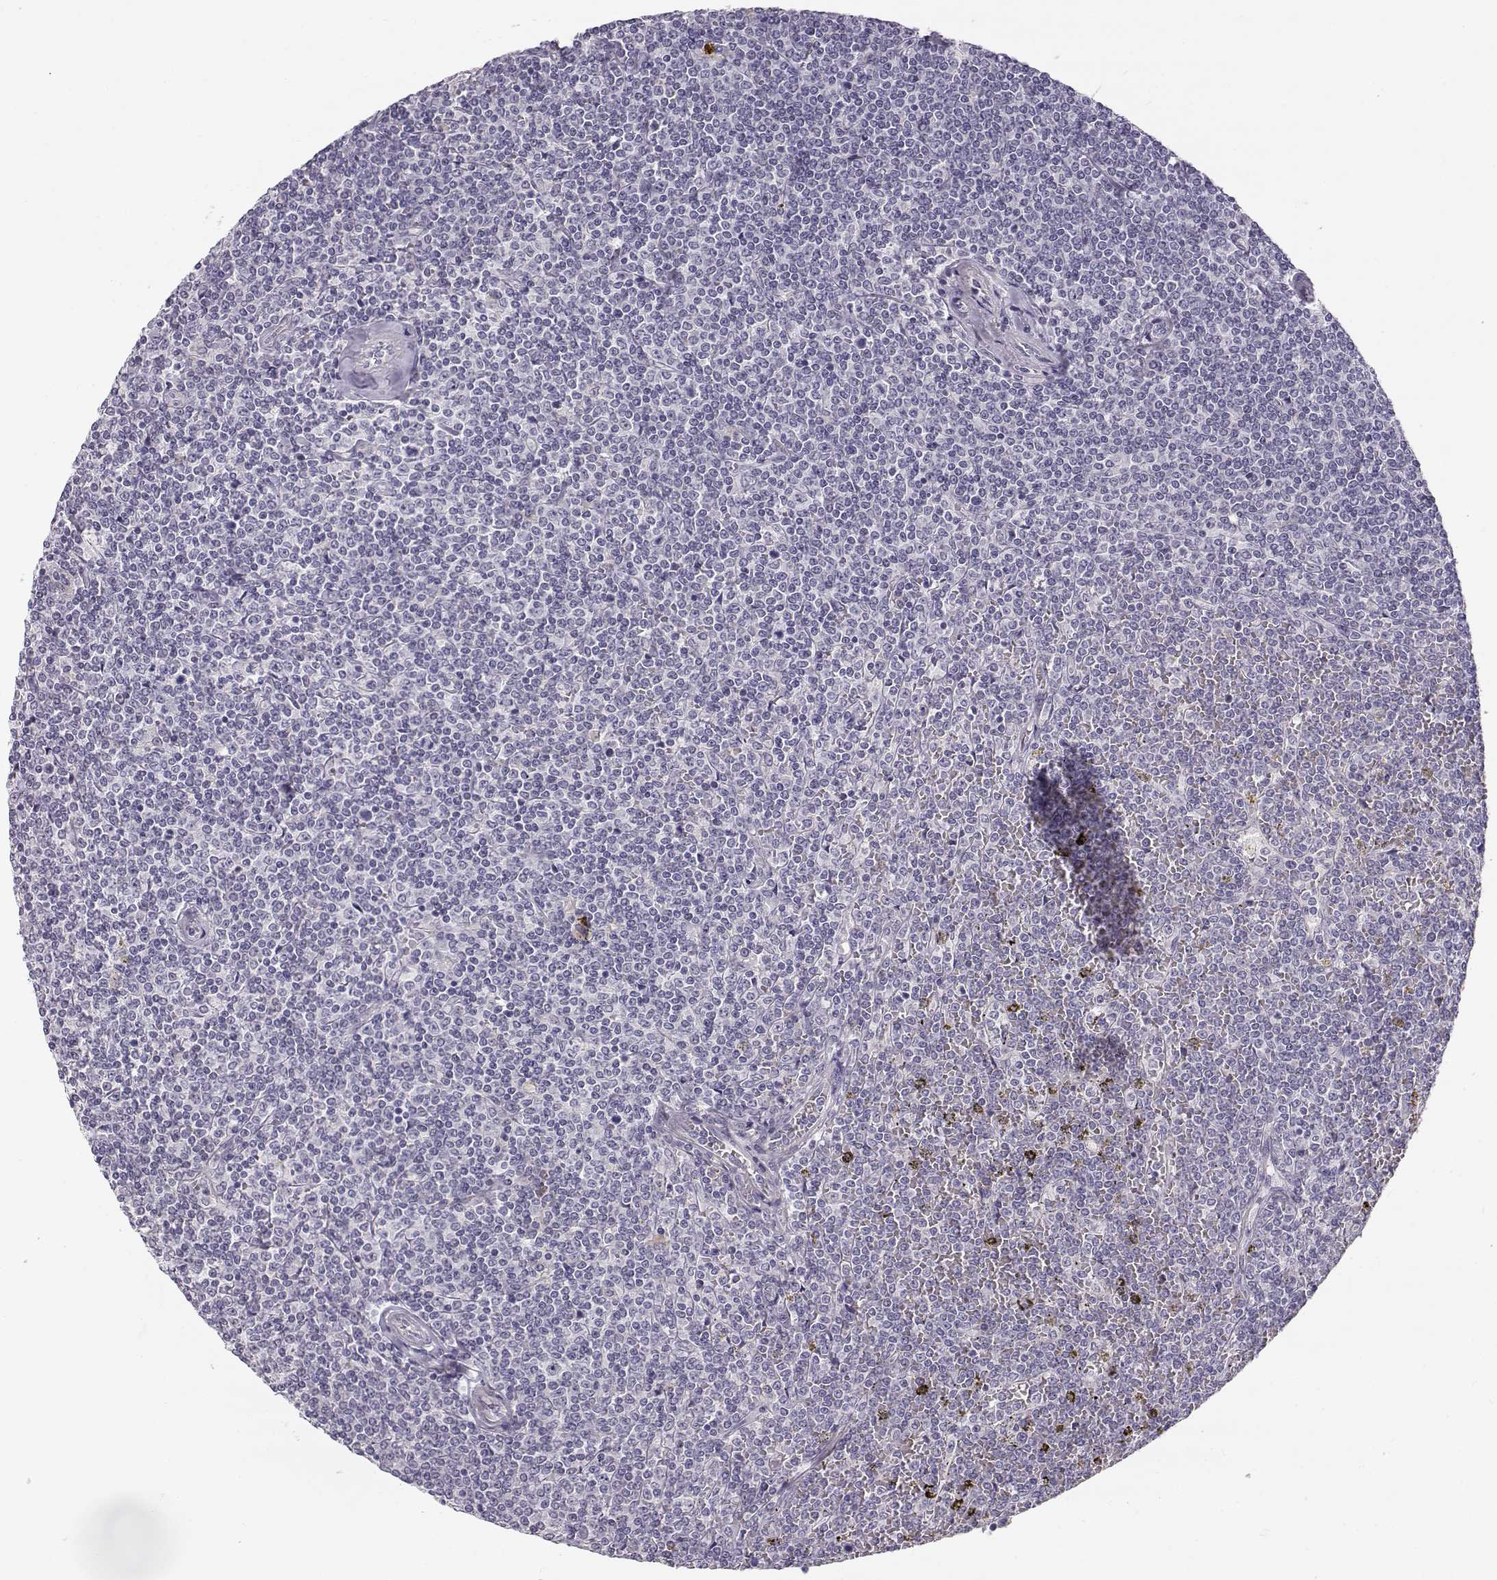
{"staining": {"intensity": "negative", "quantity": "none", "location": "none"}, "tissue": "lymphoma", "cell_type": "Tumor cells", "image_type": "cancer", "snomed": [{"axis": "morphology", "description": "Malignant lymphoma, non-Hodgkin's type, Low grade"}, {"axis": "topography", "description": "Spleen"}], "caption": "This is an immunohistochemistry (IHC) histopathology image of human malignant lymphoma, non-Hodgkin's type (low-grade). There is no staining in tumor cells.", "gene": "TTC26", "patient": {"sex": "female", "age": 19}}